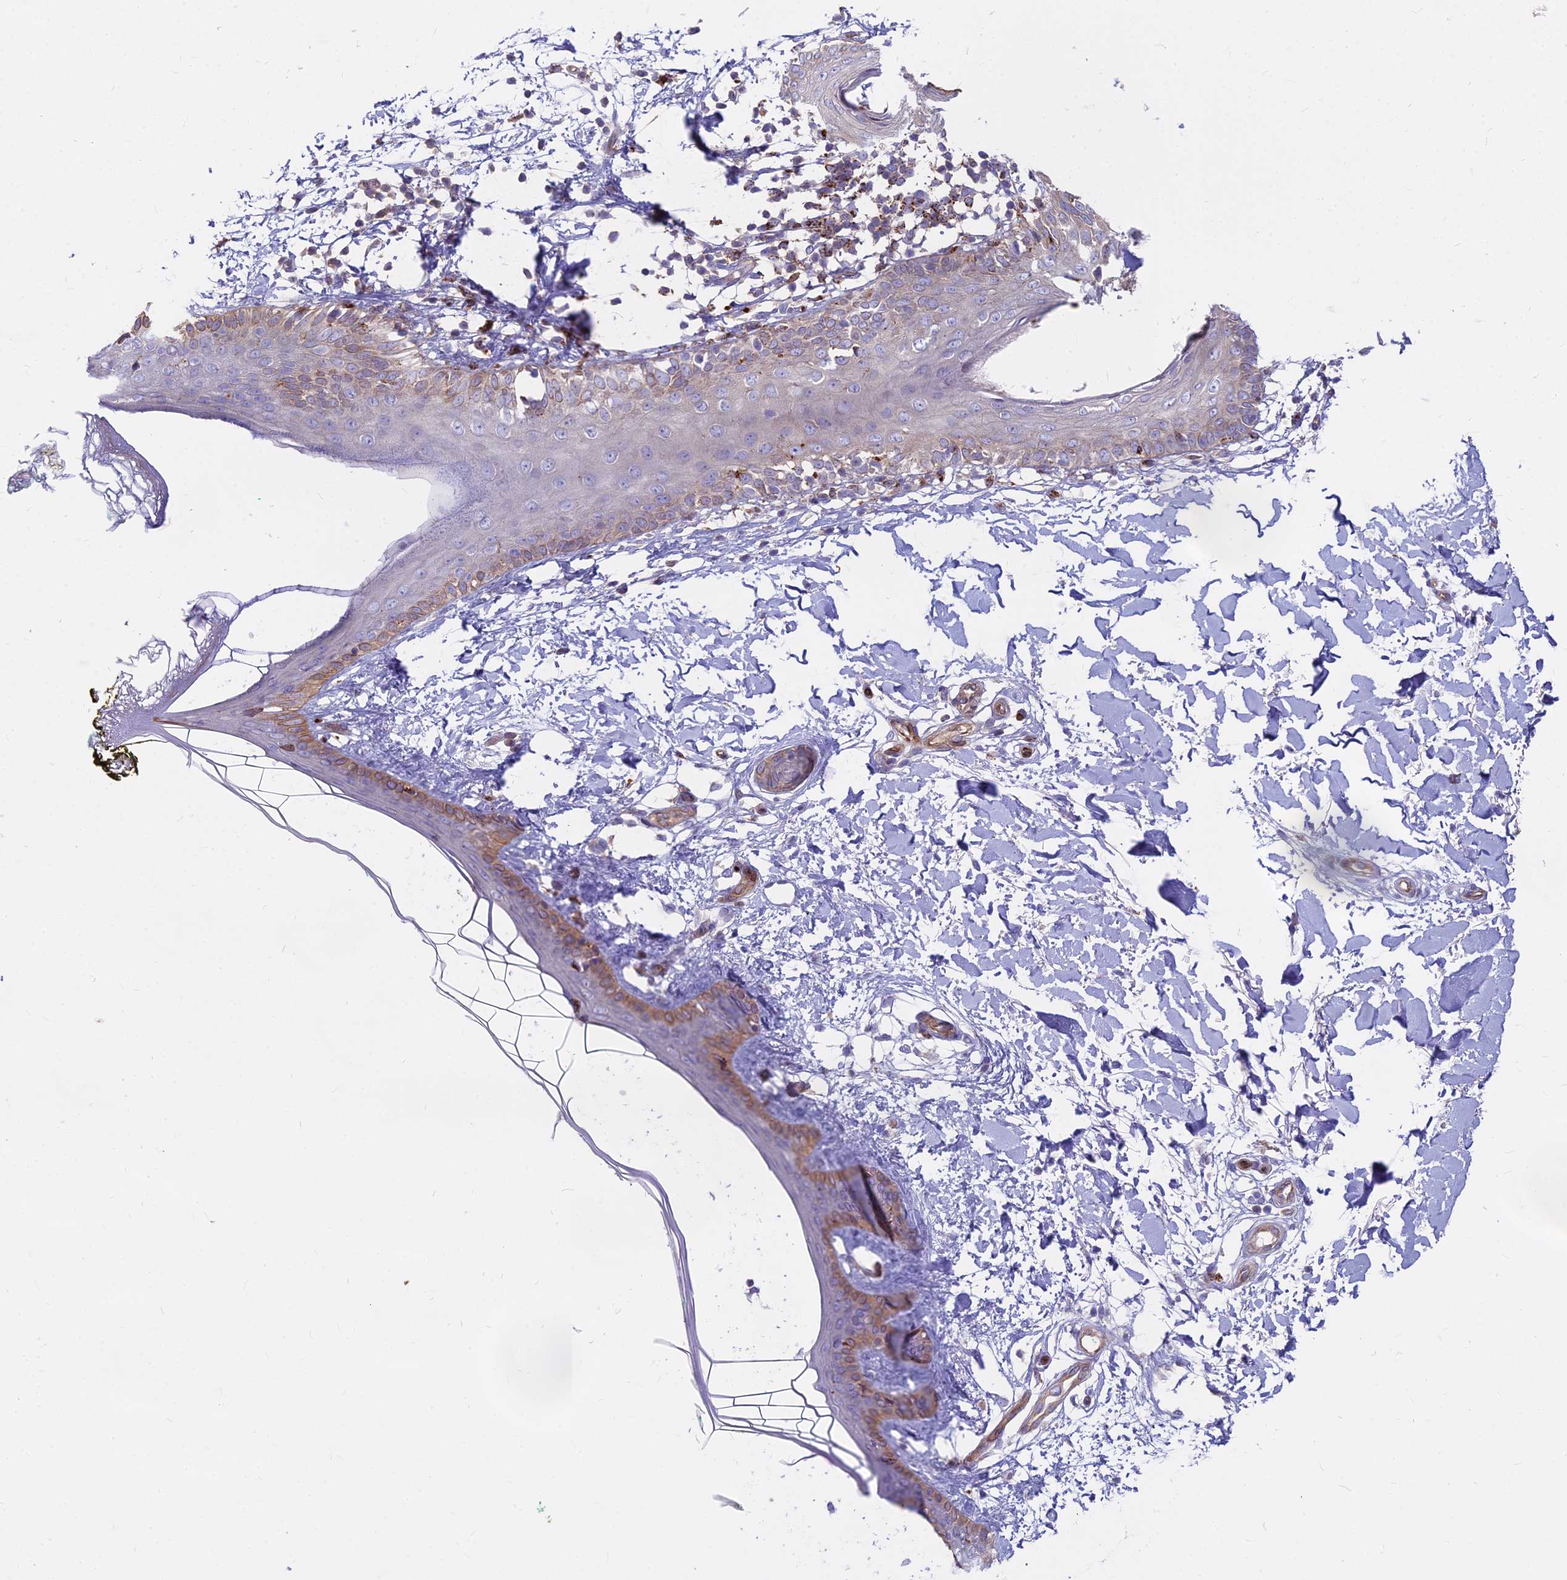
{"staining": {"intensity": "negative", "quantity": "none", "location": "none"}, "tissue": "skin", "cell_type": "Fibroblasts", "image_type": "normal", "snomed": [{"axis": "morphology", "description": "Normal tissue, NOS"}, {"axis": "topography", "description": "Skin"}], "caption": "Human skin stained for a protein using IHC demonstrates no staining in fibroblasts.", "gene": "HLA", "patient": {"sex": "female", "age": 34}}